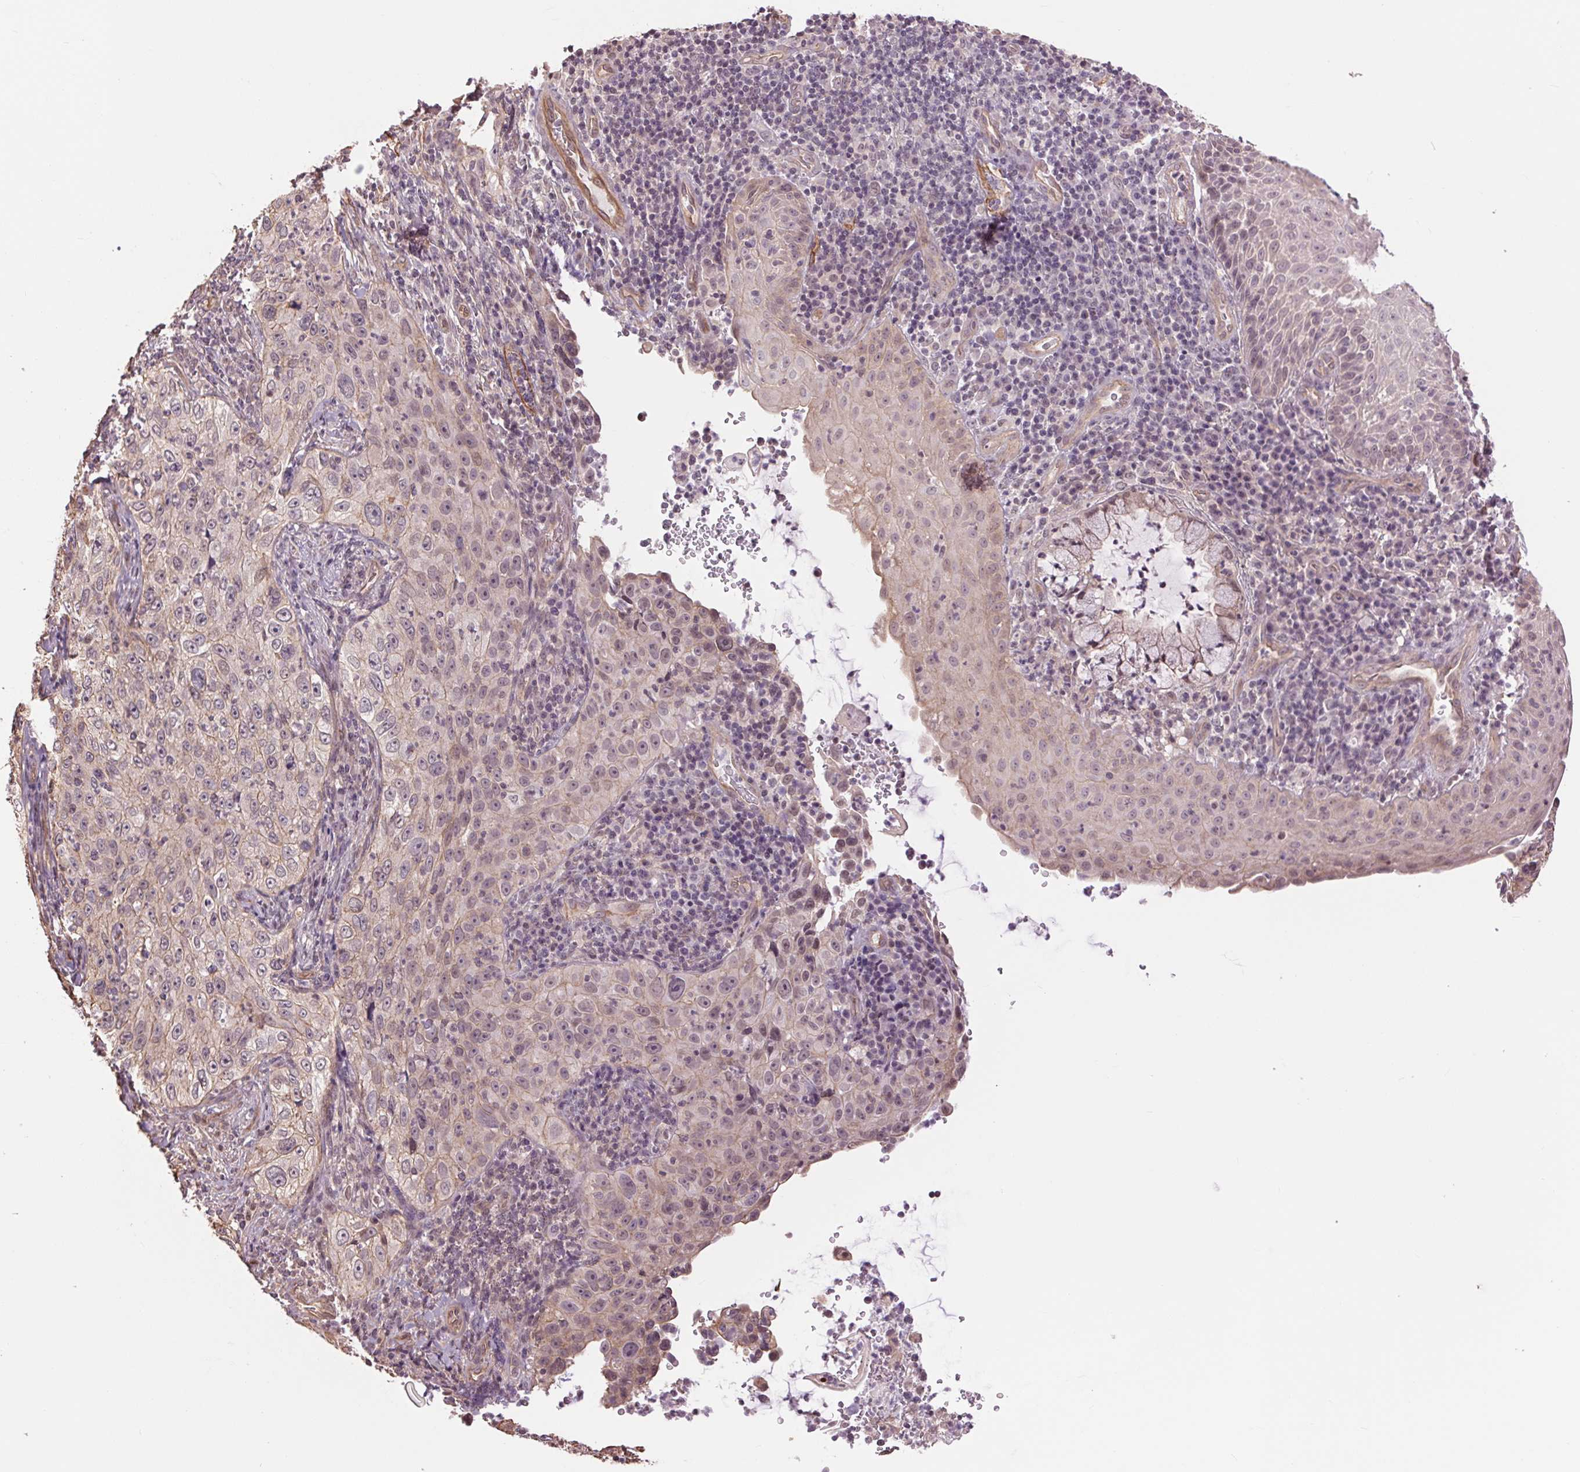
{"staining": {"intensity": "negative", "quantity": "none", "location": "none"}, "tissue": "cervical cancer", "cell_type": "Tumor cells", "image_type": "cancer", "snomed": [{"axis": "morphology", "description": "Squamous cell carcinoma, NOS"}, {"axis": "topography", "description": "Cervix"}], "caption": "This micrograph is of cervical cancer (squamous cell carcinoma) stained with IHC to label a protein in brown with the nuclei are counter-stained blue. There is no expression in tumor cells. (DAB immunohistochemistry (IHC) with hematoxylin counter stain).", "gene": "PALM", "patient": {"sex": "female", "age": 30}}